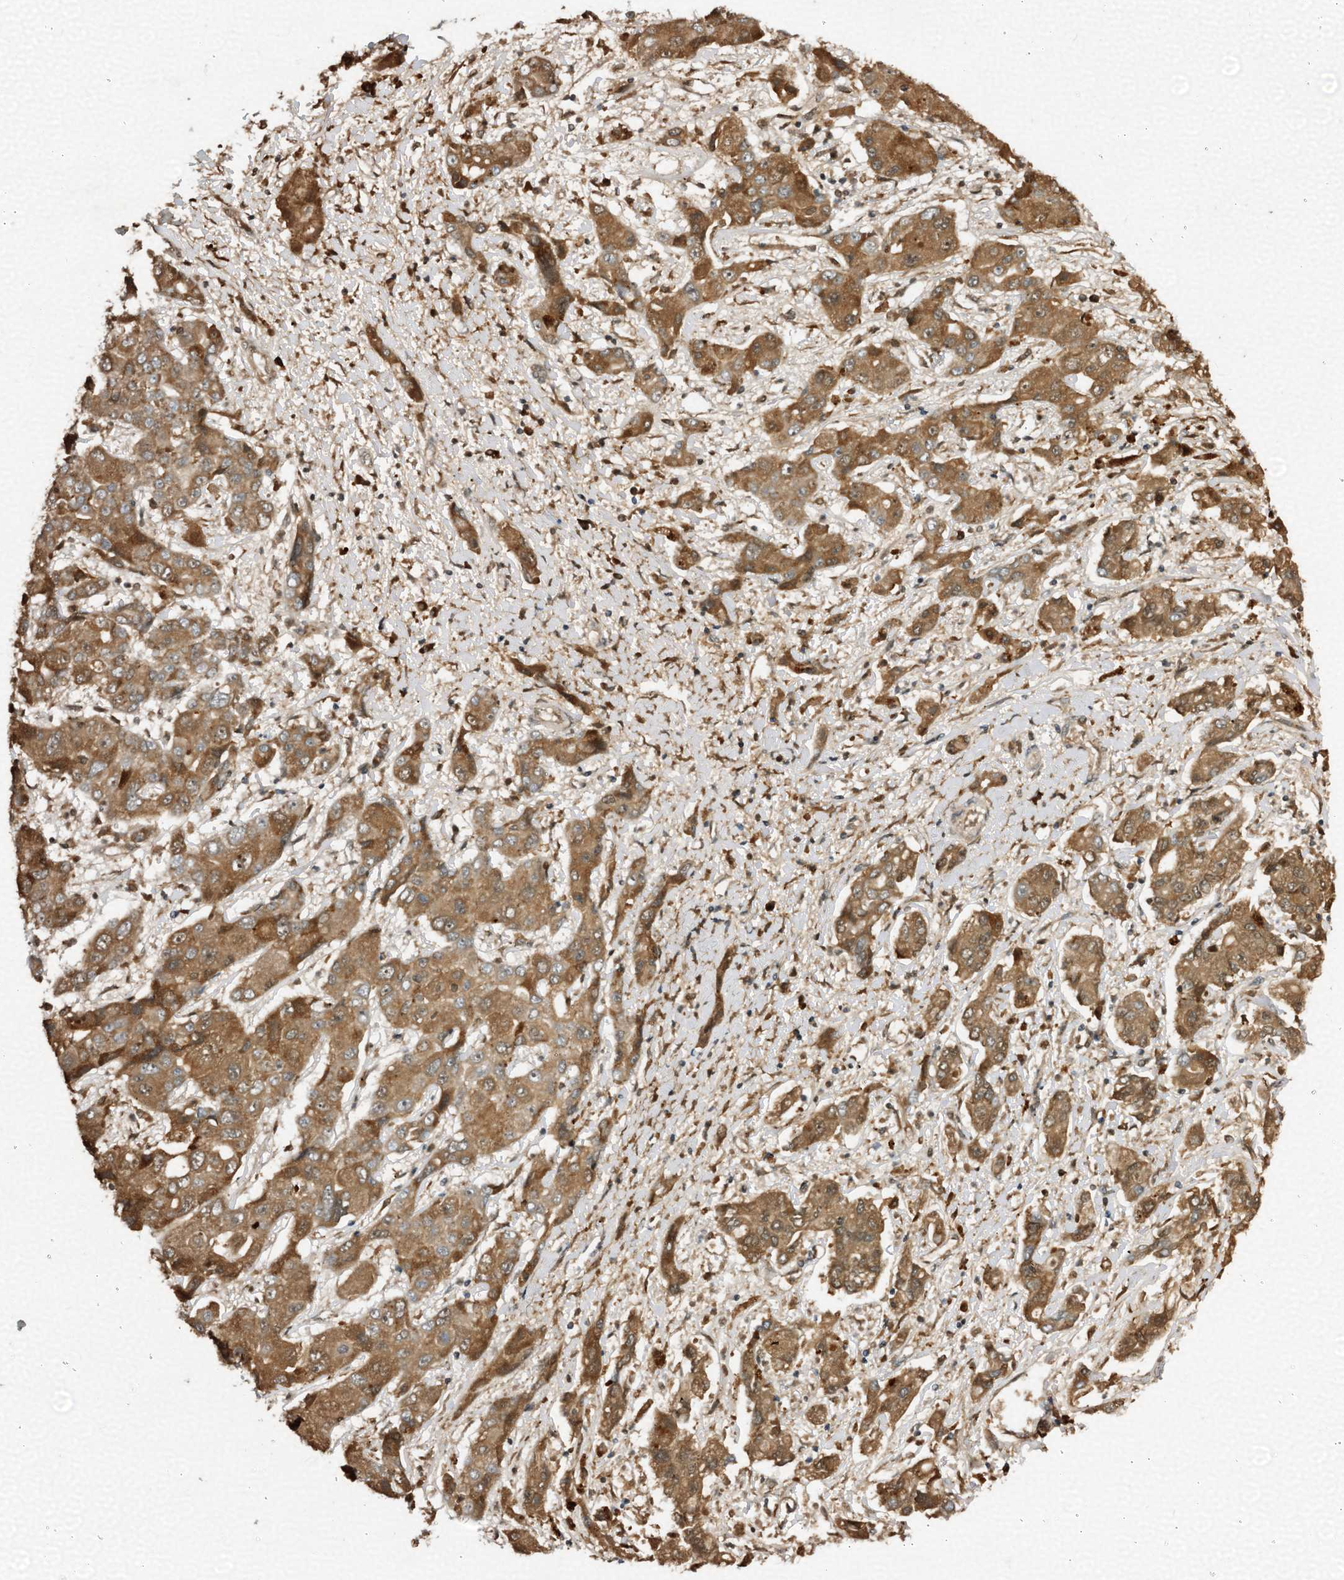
{"staining": {"intensity": "moderate", "quantity": ">75%", "location": "cytoplasmic/membranous"}, "tissue": "liver cancer", "cell_type": "Tumor cells", "image_type": "cancer", "snomed": [{"axis": "morphology", "description": "Cholangiocarcinoma"}, {"axis": "topography", "description": "Liver"}], "caption": "An immunohistochemistry histopathology image of tumor tissue is shown. Protein staining in brown shows moderate cytoplasmic/membranous positivity in liver cancer within tumor cells.", "gene": "TRAPPC4", "patient": {"sex": "male", "age": 67}}